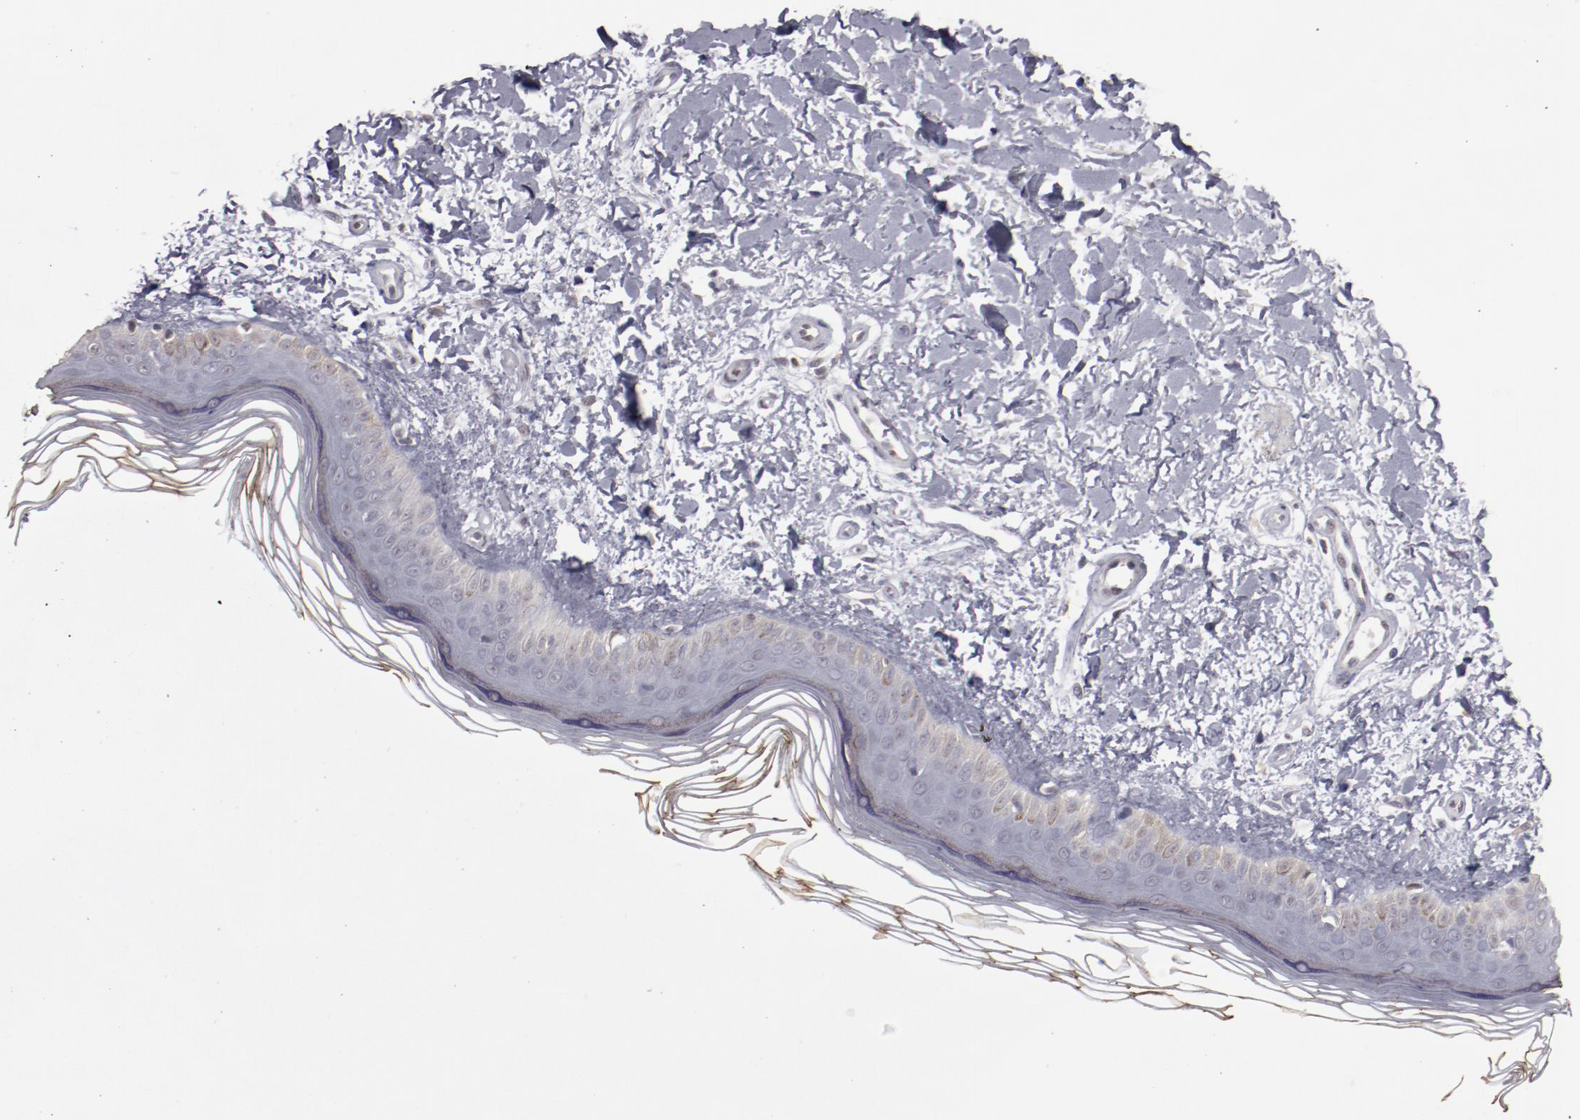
{"staining": {"intensity": "negative", "quantity": "none", "location": "none"}, "tissue": "skin", "cell_type": "Fibroblasts", "image_type": "normal", "snomed": [{"axis": "morphology", "description": "Normal tissue, NOS"}, {"axis": "topography", "description": "Skin"}], "caption": "A photomicrograph of human skin is negative for staining in fibroblasts.", "gene": "LEF1", "patient": {"sex": "female", "age": 19}}